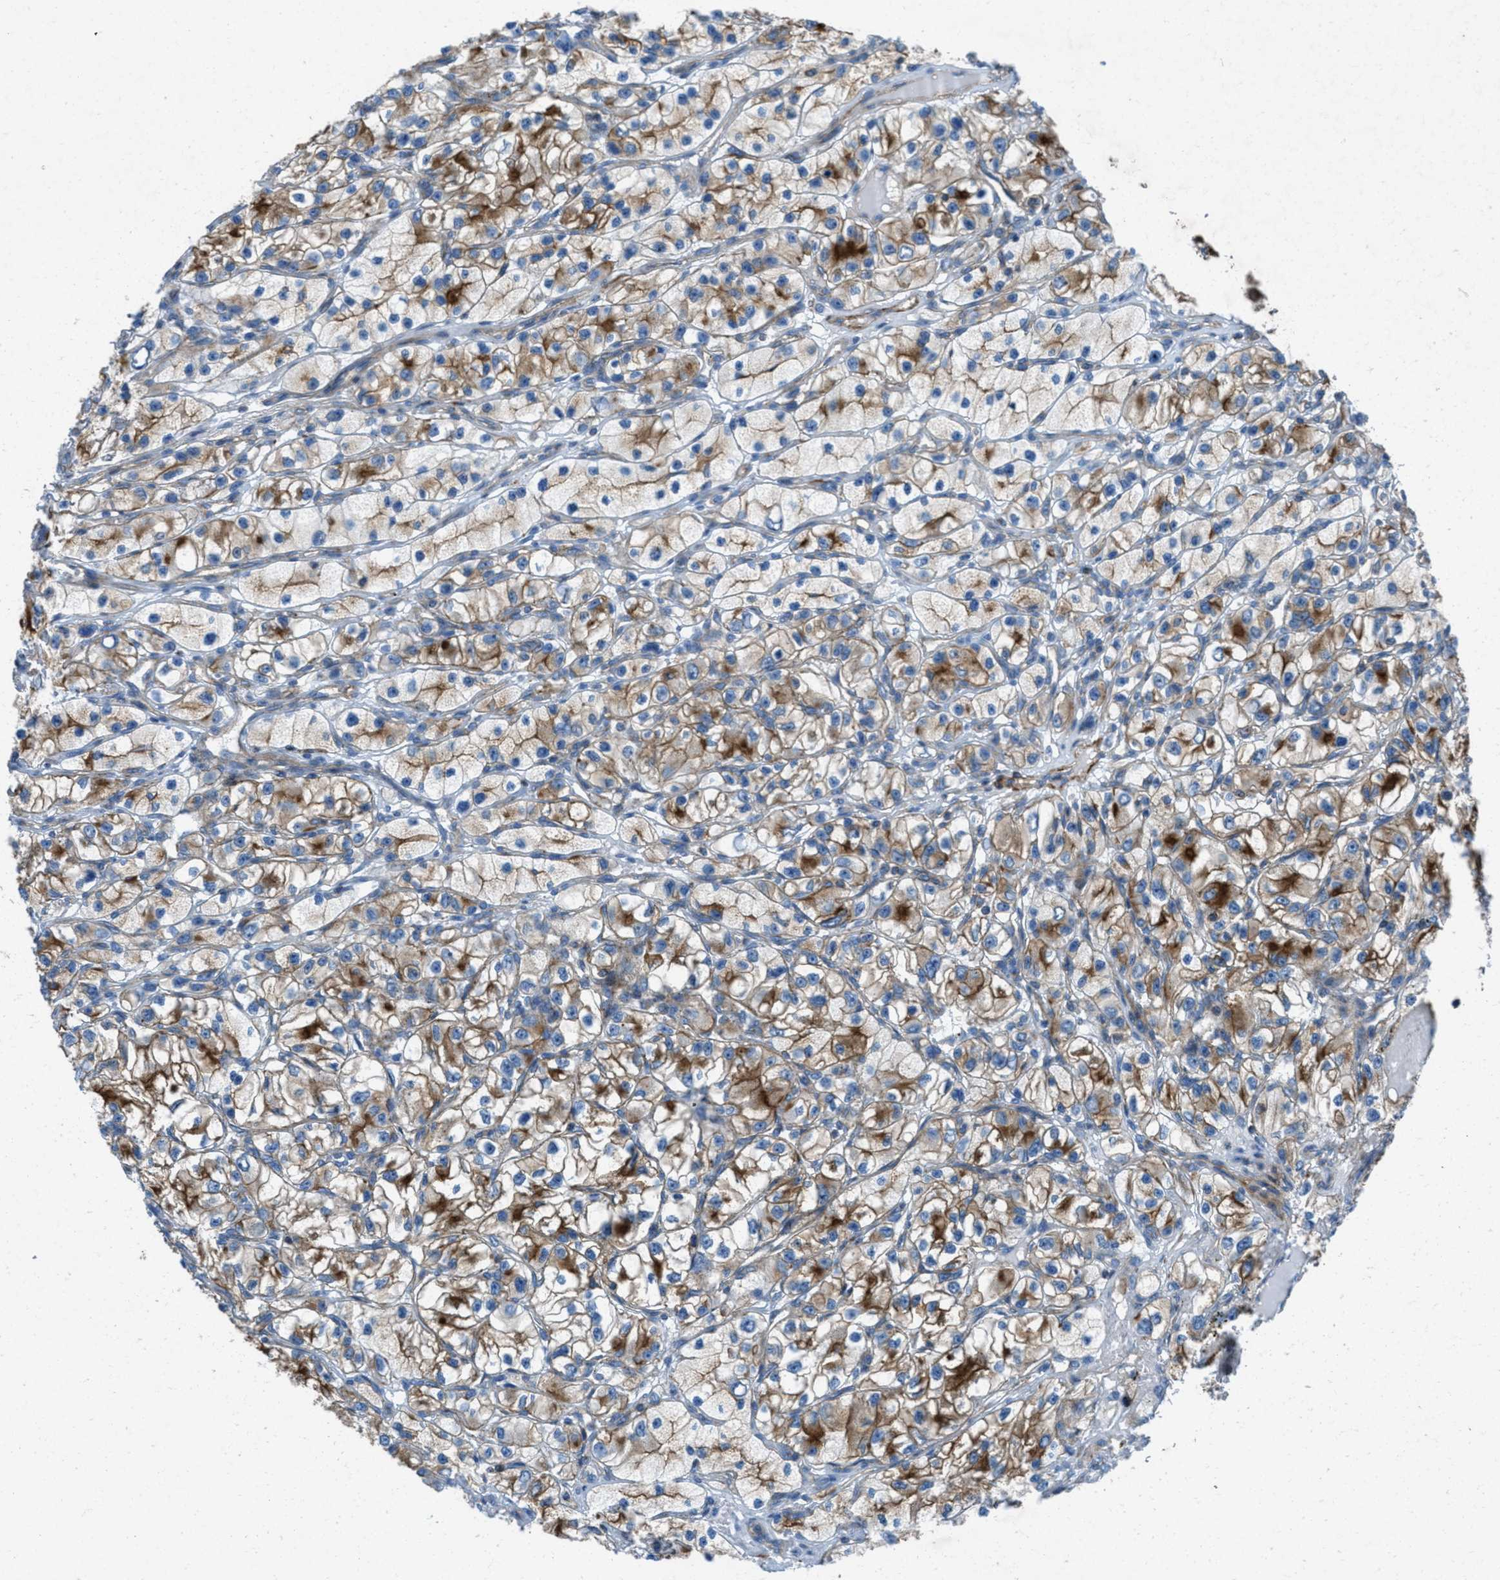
{"staining": {"intensity": "moderate", "quantity": ">75%", "location": "cytoplasmic/membranous"}, "tissue": "renal cancer", "cell_type": "Tumor cells", "image_type": "cancer", "snomed": [{"axis": "morphology", "description": "Adenocarcinoma, NOS"}, {"axis": "topography", "description": "Kidney"}], "caption": "An image of renal cancer (adenocarcinoma) stained for a protein demonstrates moderate cytoplasmic/membranous brown staining in tumor cells.", "gene": "MFSD13A", "patient": {"sex": "female", "age": 57}}